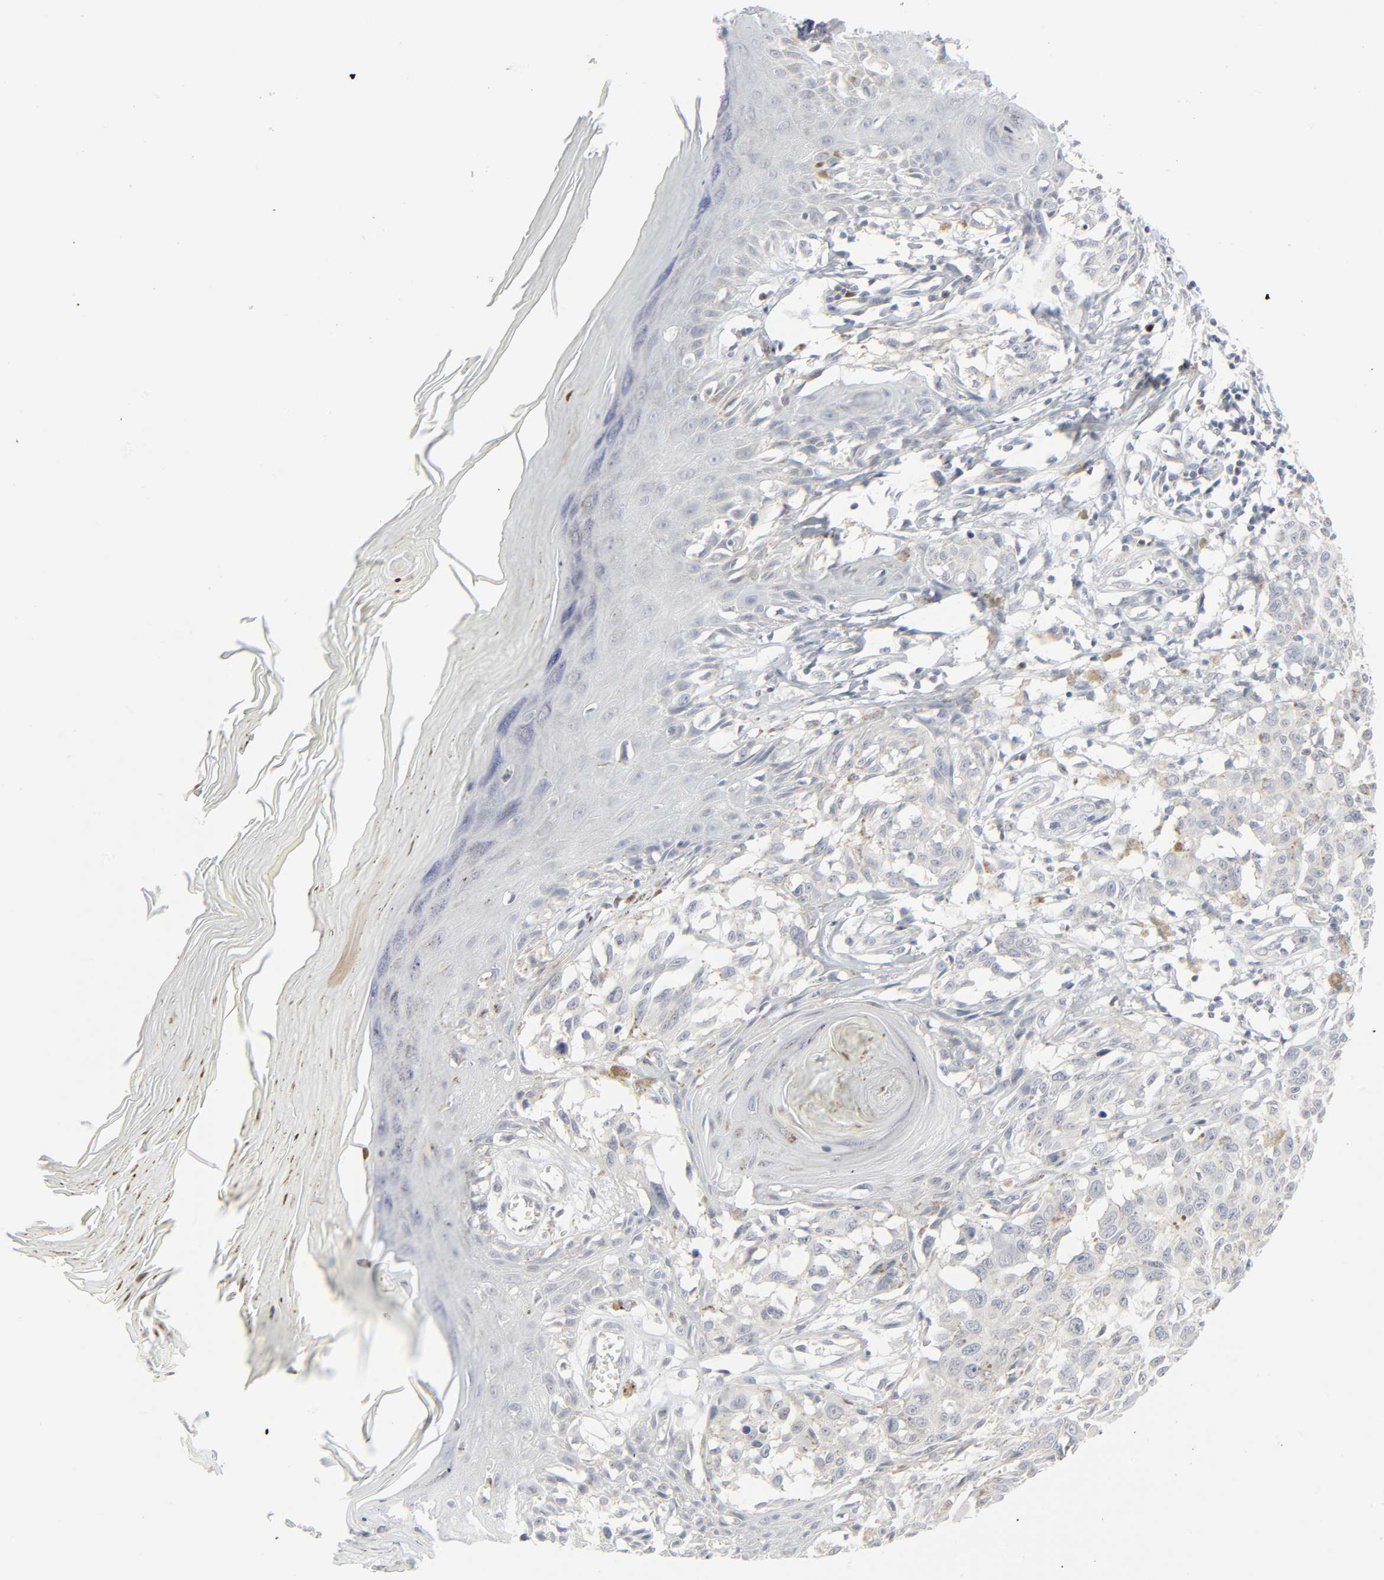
{"staining": {"intensity": "negative", "quantity": "none", "location": "none"}, "tissue": "melanoma", "cell_type": "Tumor cells", "image_type": "cancer", "snomed": [{"axis": "morphology", "description": "Malignant melanoma, NOS"}, {"axis": "topography", "description": "Skin"}], "caption": "Tumor cells show no significant protein positivity in melanoma.", "gene": "ZBTB16", "patient": {"sex": "female", "age": 77}}